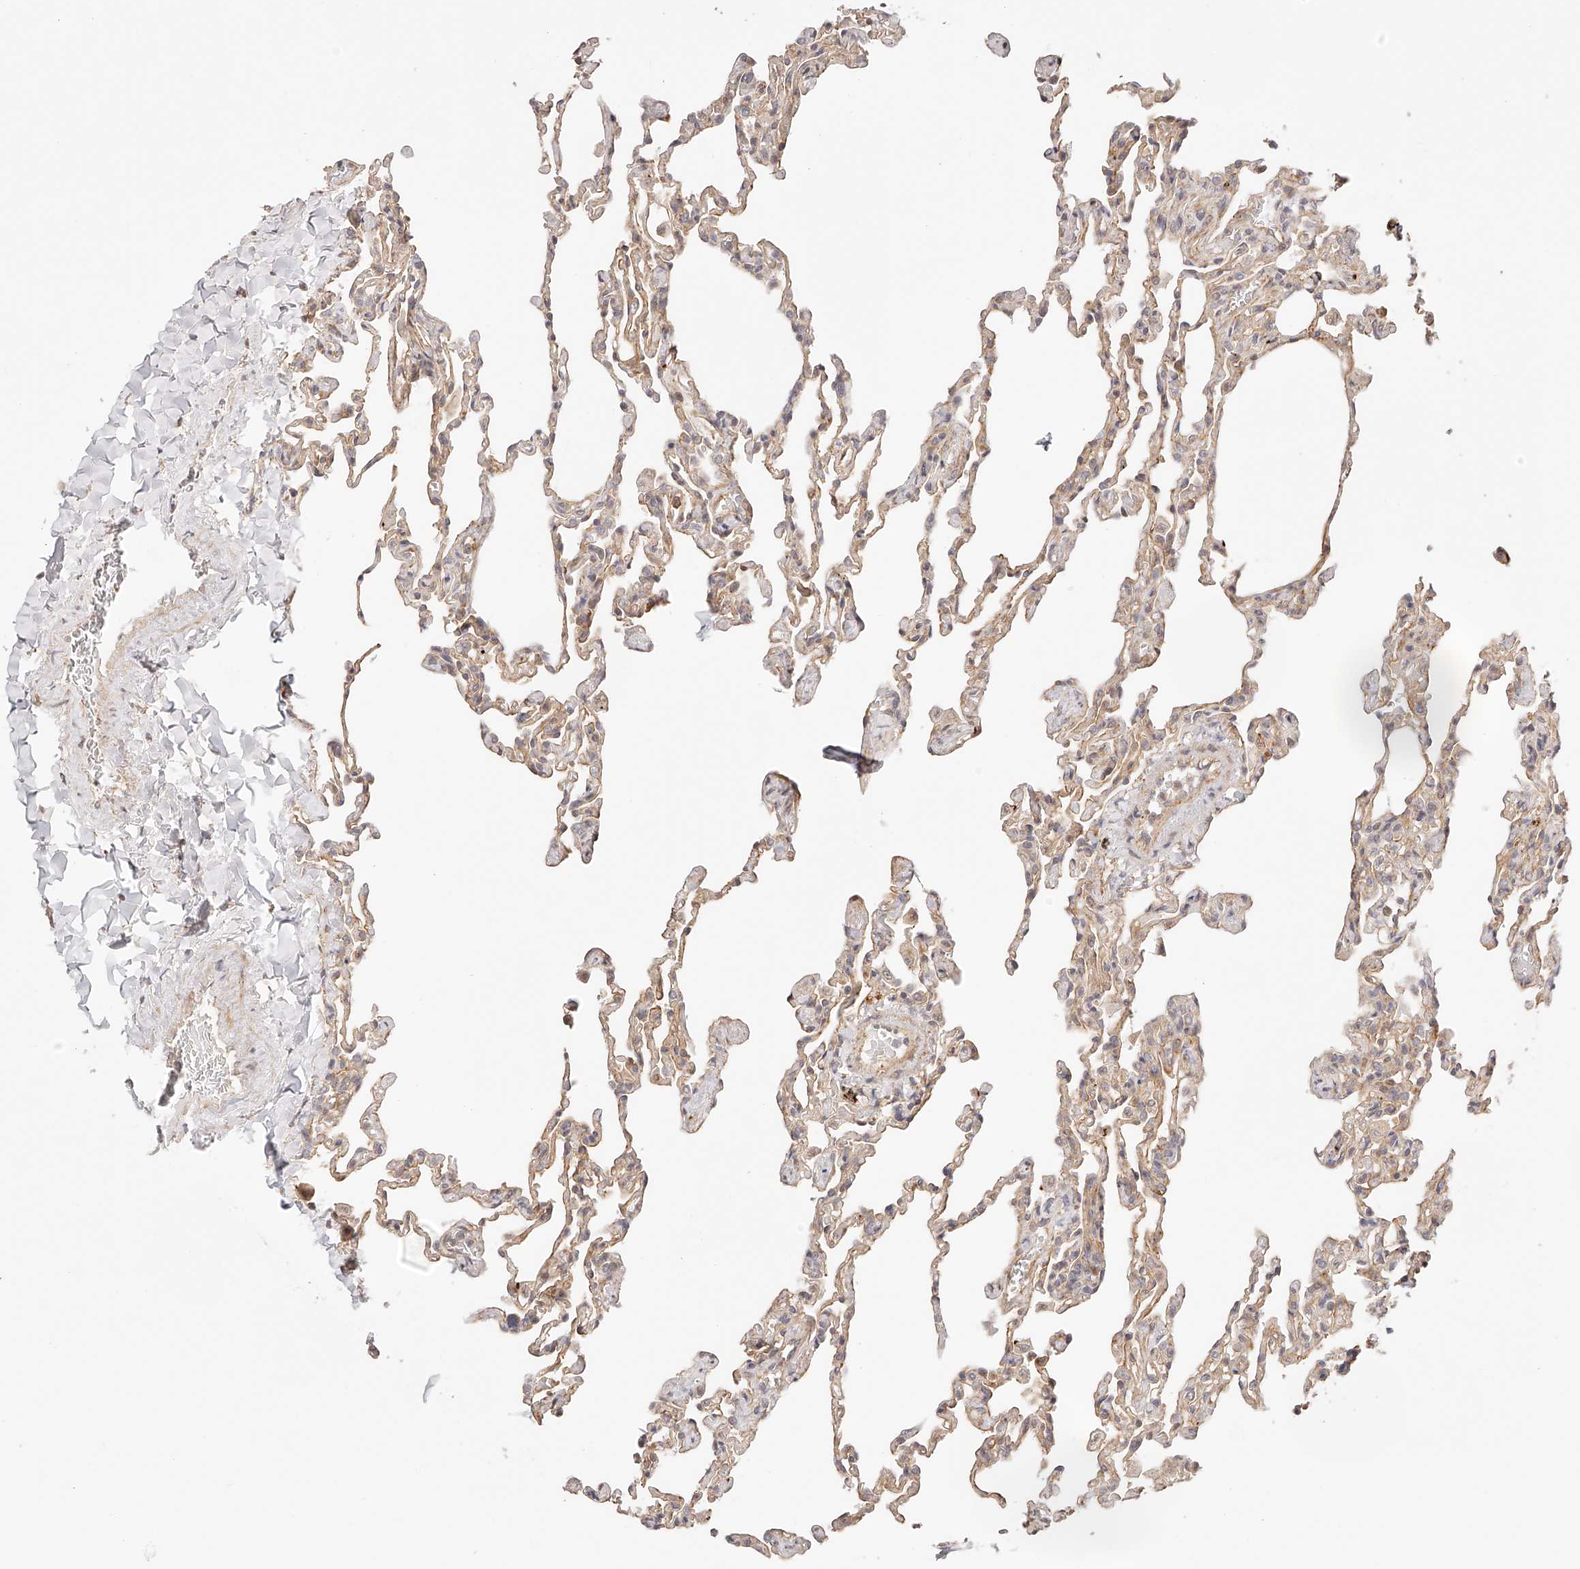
{"staining": {"intensity": "weak", "quantity": ">75%", "location": "cytoplasmic/membranous"}, "tissue": "lung", "cell_type": "Alveolar cells", "image_type": "normal", "snomed": [{"axis": "morphology", "description": "Normal tissue, NOS"}, {"axis": "topography", "description": "Lung"}], "caption": "IHC (DAB (3,3'-diaminobenzidine)) staining of unremarkable lung demonstrates weak cytoplasmic/membranous protein expression in approximately >75% of alveolar cells.", "gene": "SYNC", "patient": {"sex": "male", "age": 20}}